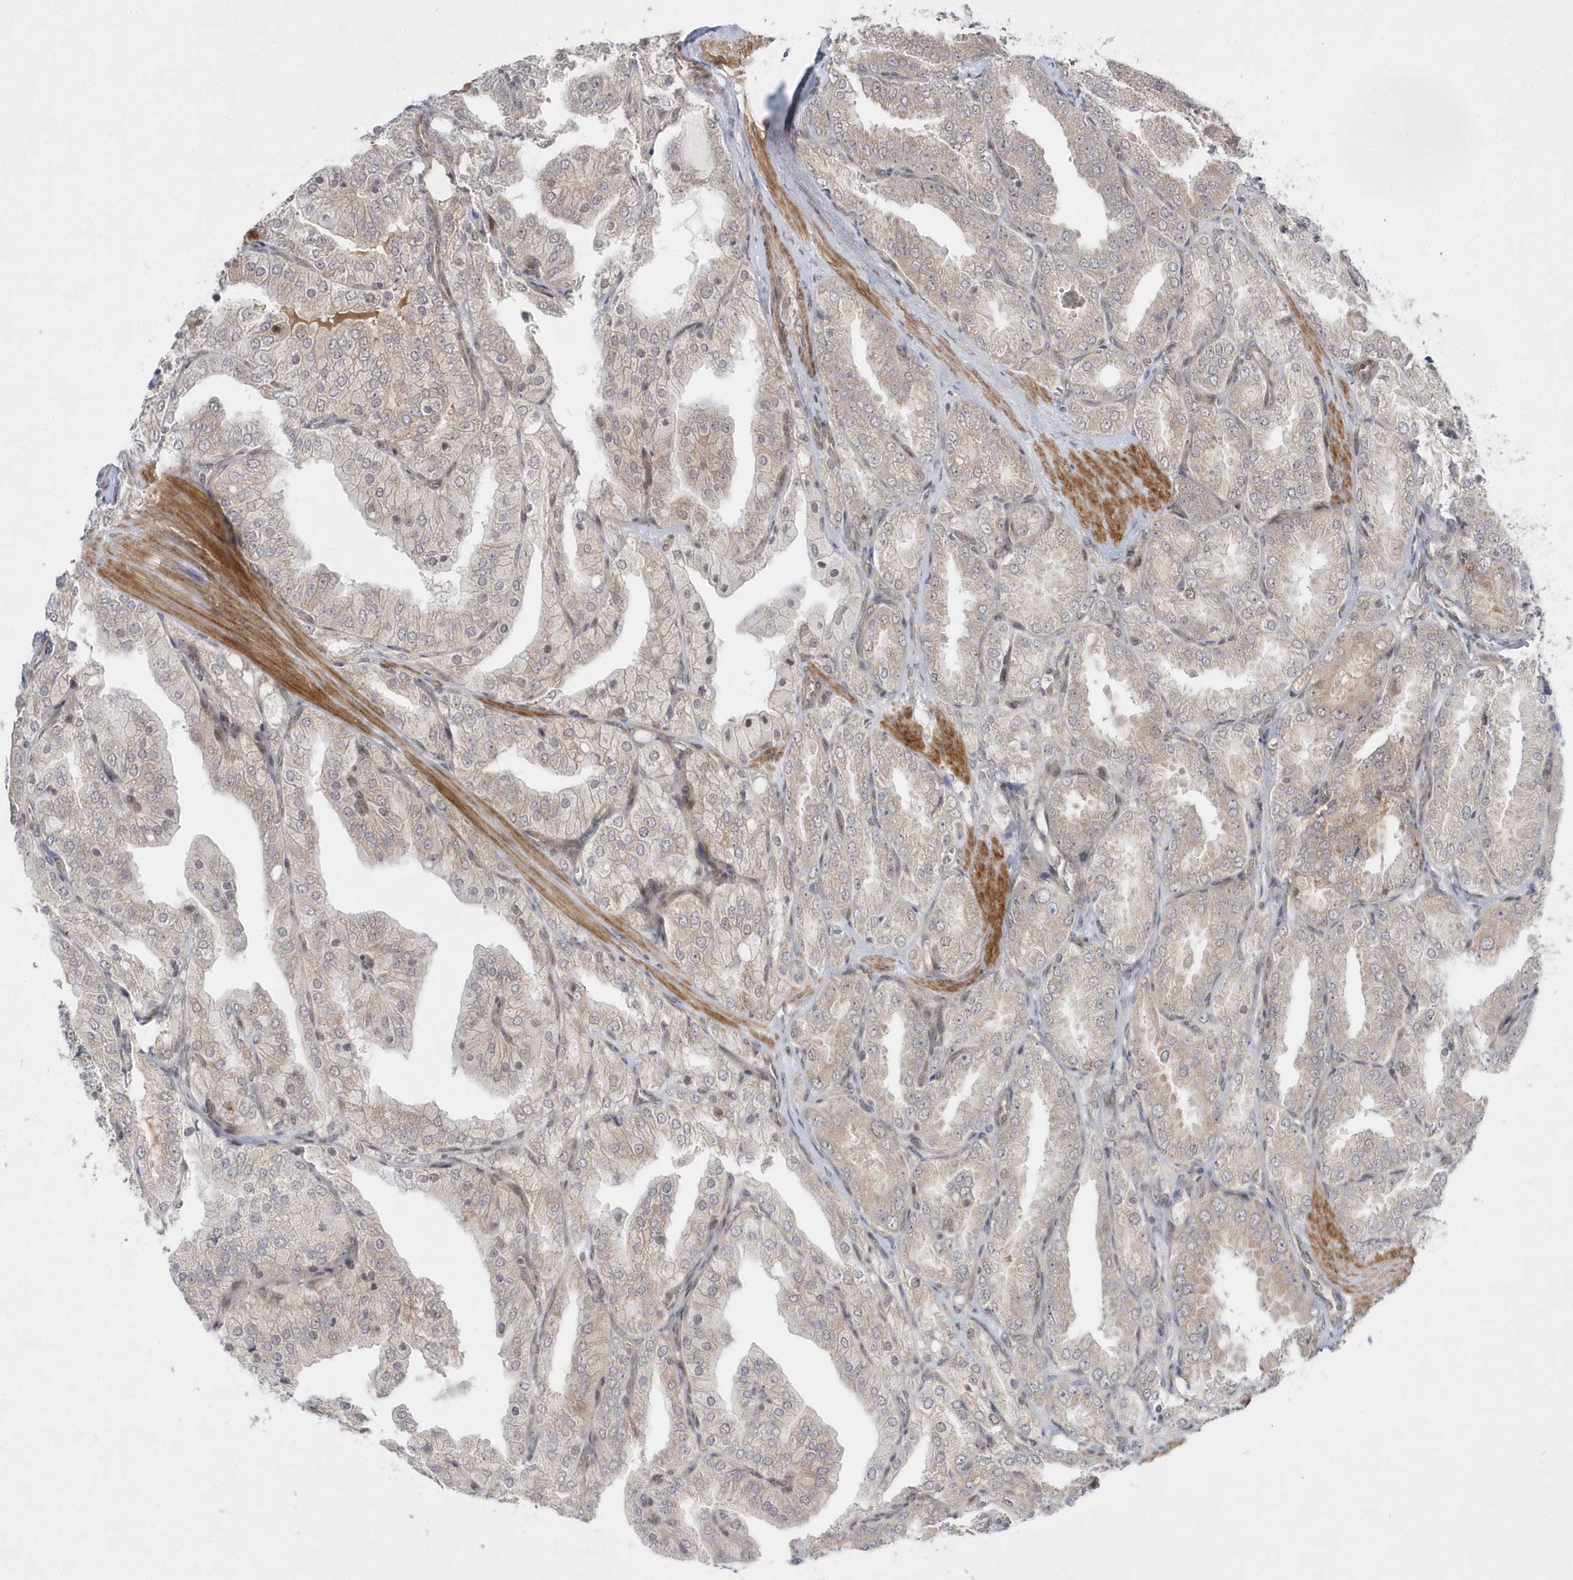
{"staining": {"intensity": "moderate", "quantity": "<25%", "location": "cytoplasmic/membranous,nuclear"}, "tissue": "prostate cancer", "cell_type": "Tumor cells", "image_type": "cancer", "snomed": [{"axis": "morphology", "description": "Adenocarcinoma, High grade"}, {"axis": "topography", "description": "Prostate"}], "caption": "Prostate cancer stained with immunohistochemistry (IHC) displays moderate cytoplasmic/membranous and nuclear expression in about <25% of tumor cells.", "gene": "MXI1", "patient": {"sex": "male", "age": 50}}